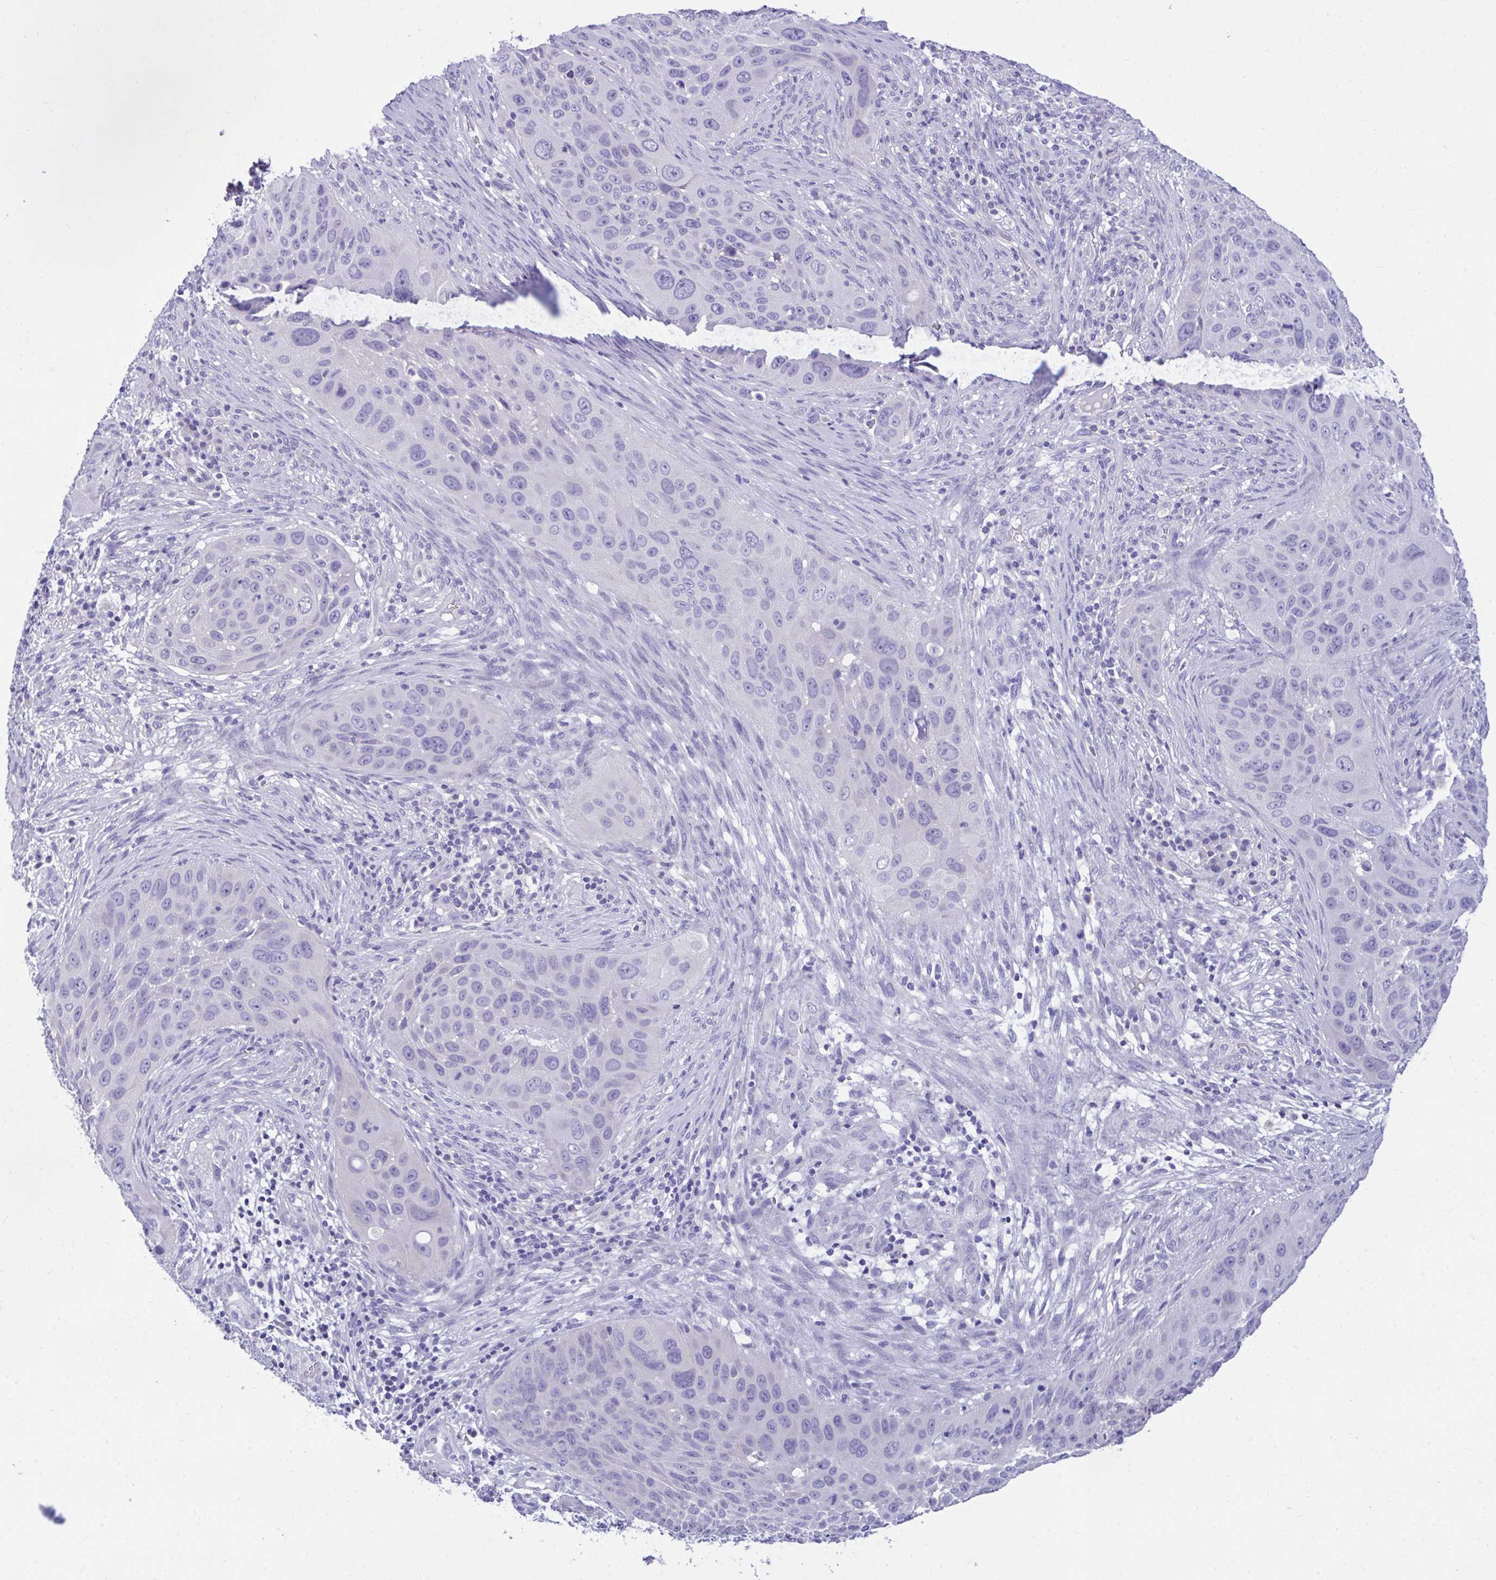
{"staining": {"intensity": "negative", "quantity": "none", "location": "none"}, "tissue": "lung cancer", "cell_type": "Tumor cells", "image_type": "cancer", "snomed": [{"axis": "morphology", "description": "Squamous cell carcinoma, NOS"}, {"axis": "topography", "description": "Lung"}], "caption": "The photomicrograph shows no staining of tumor cells in lung squamous cell carcinoma. (DAB immunohistochemistry visualized using brightfield microscopy, high magnification).", "gene": "PLEKHH1", "patient": {"sex": "male", "age": 63}}